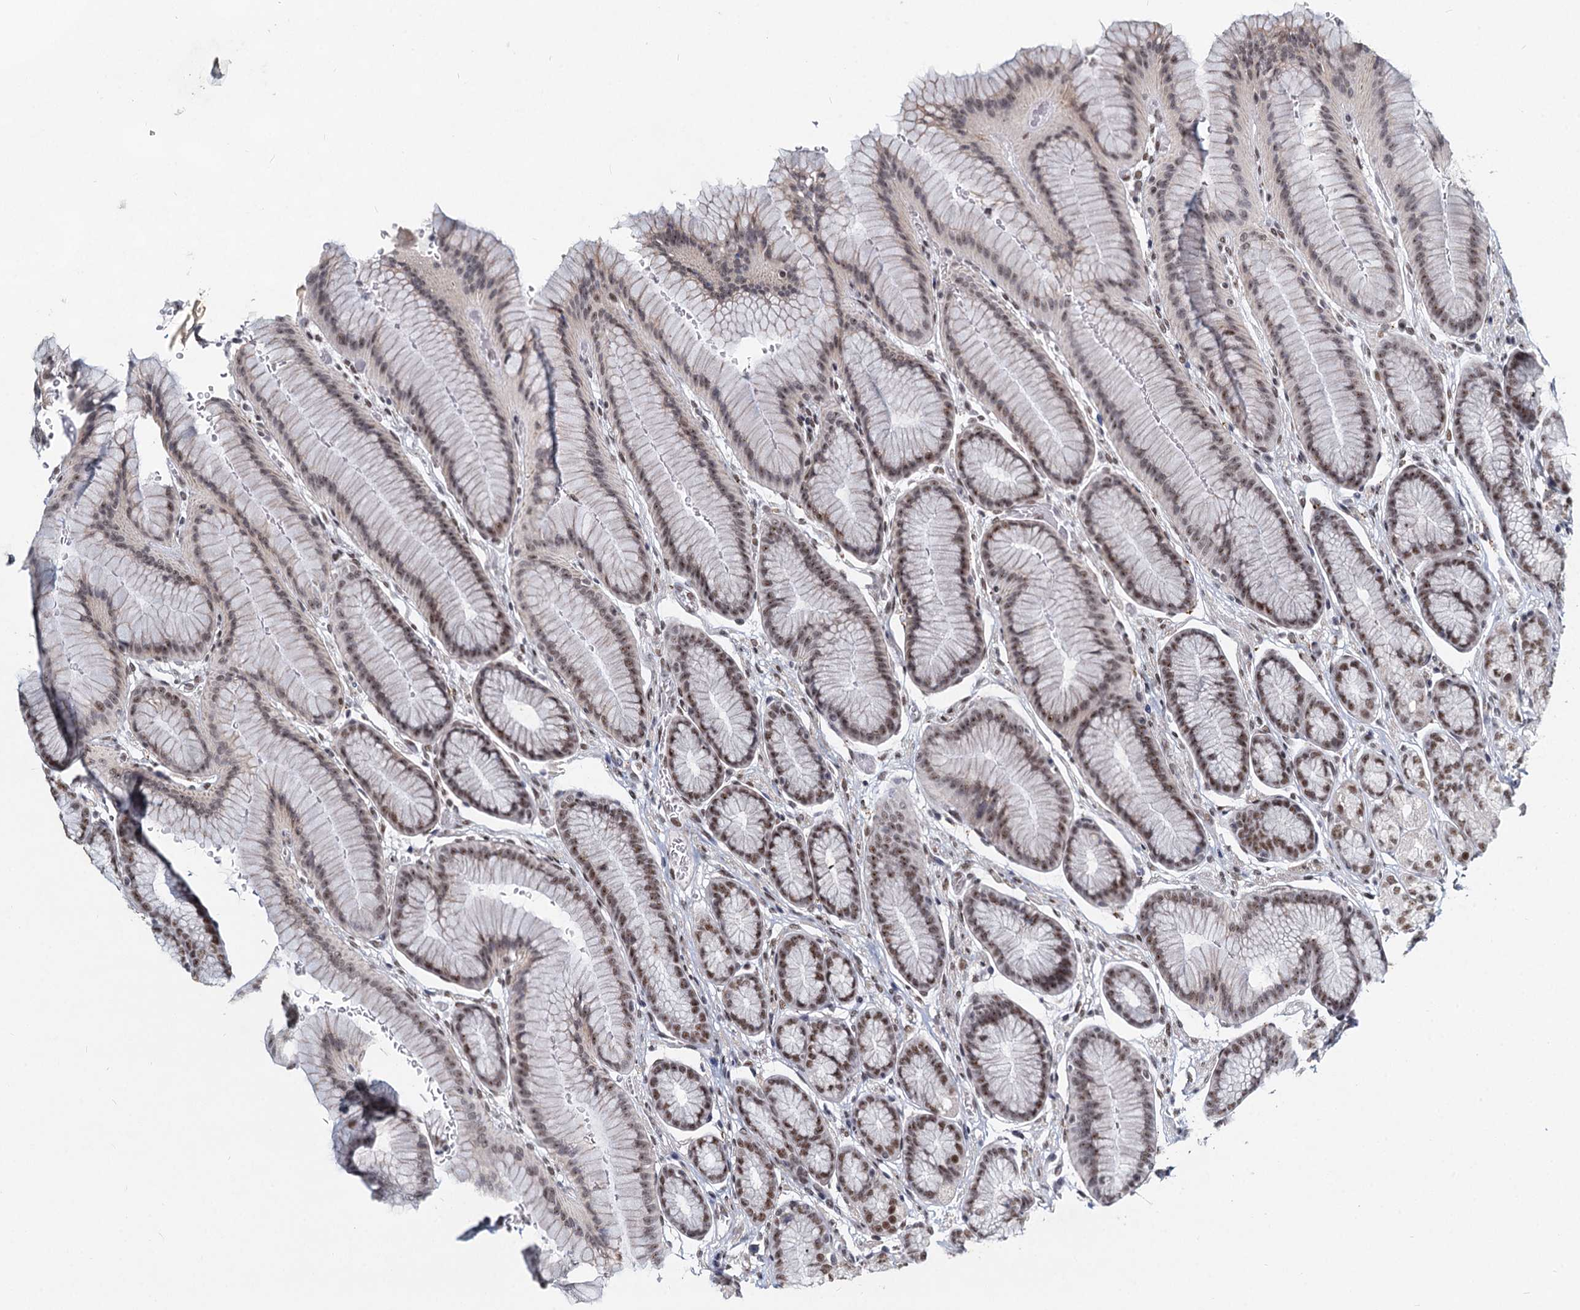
{"staining": {"intensity": "moderate", "quantity": ">75%", "location": "nuclear"}, "tissue": "stomach", "cell_type": "Glandular cells", "image_type": "normal", "snomed": [{"axis": "morphology", "description": "Normal tissue, NOS"}, {"axis": "morphology", "description": "Adenocarcinoma, NOS"}, {"axis": "morphology", "description": "Adenocarcinoma, High grade"}, {"axis": "topography", "description": "Stomach, upper"}, {"axis": "topography", "description": "Stomach"}], "caption": "Glandular cells exhibit moderate nuclear expression in about >75% of cells in benign stomach.", "gene": "METTL14", "patient": {"sex": "female", "age": 65}}